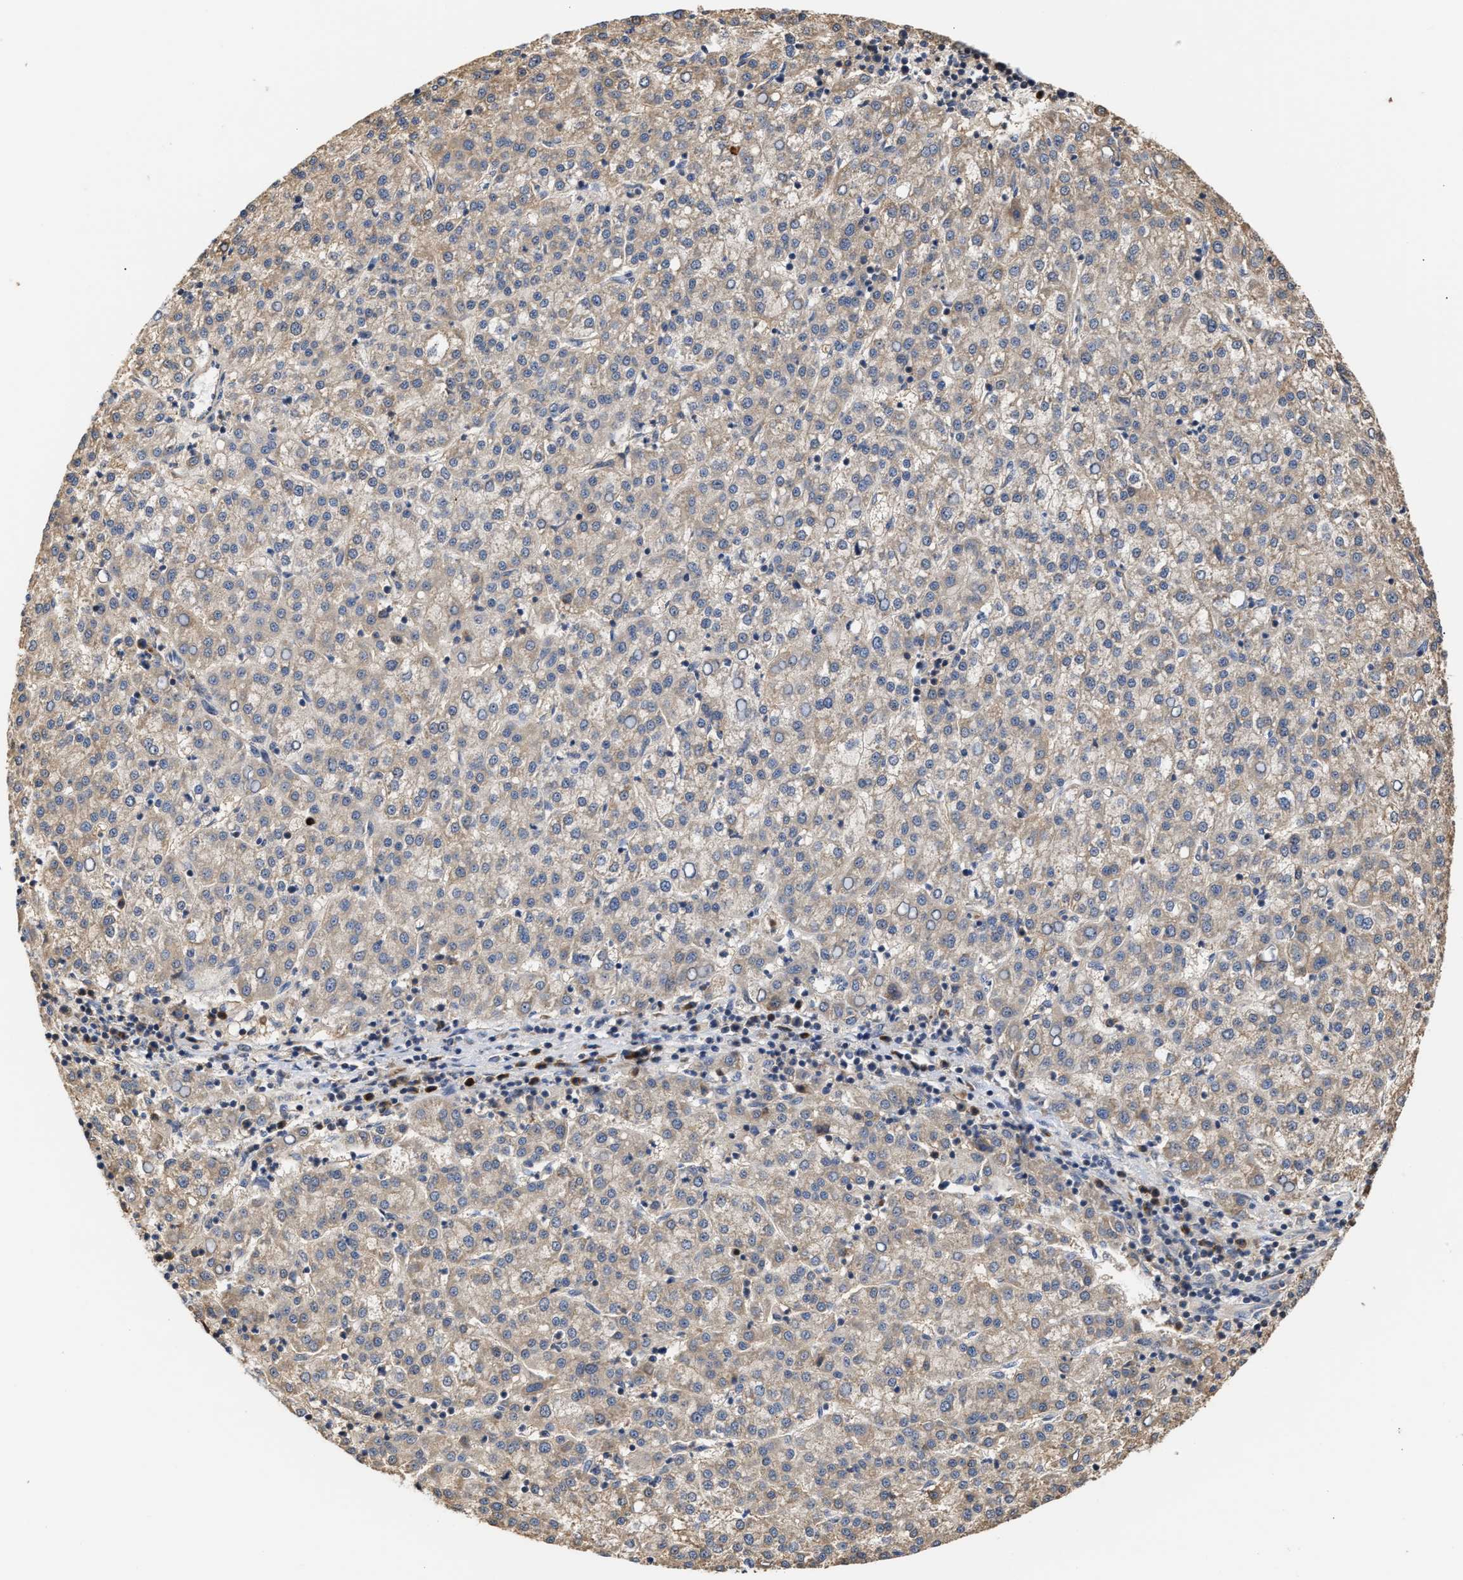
{"staining": {"intensity": "weak", "quantity": "<25%", "location": "cytoplasmic/membranous"}, "tissue": "liver cancer", "cell_type": "Tumor cells", "image_type": "cancer", "snomed": [{"axis": "morphology", "description": "Carcinoma, Hepatocellular, NOS"}, {"axis": "topography", "description": "Liver"}], "caption": "A photomicrograph of liver hepatocellular carcinoma stained for a protein reveals no brown staining in tumor cells. (Stains: DAB immunohistochemistry with hematoxylin counter stain, Microscopy: brightfield microscopy at high magnification).", "gene": "CLIP2", "patient": {"sex": "female", "age": 58}}